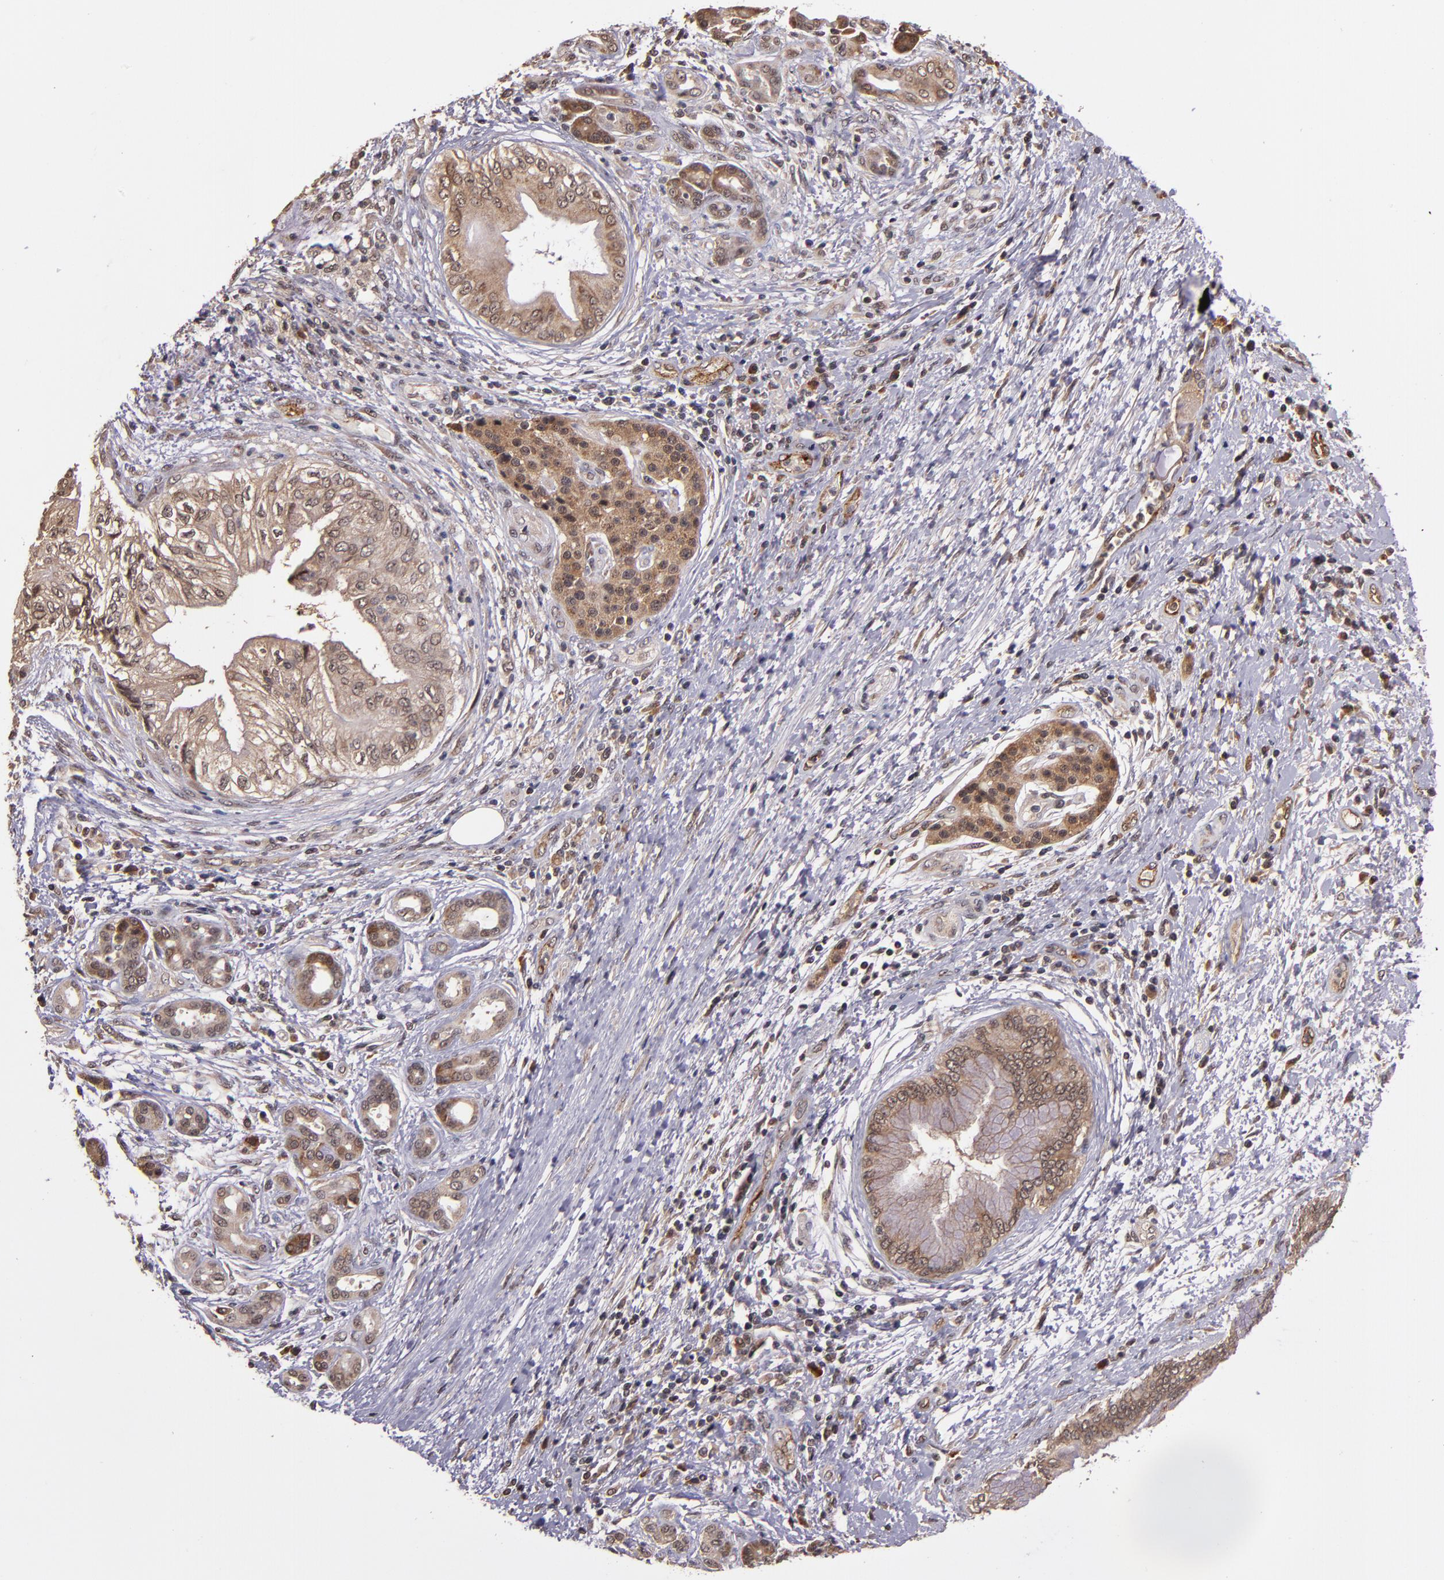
{"staining": {"intensity": "weak", "quantity": ">75%", "location": "cytoplasmic/membranous"}, "tissue": "pancreatic cancer", "cell_type": "Tumor cells", "image_type": "cancer", "snomed": [{"axis": "morphology", "description": "Adenocarcinoma, NOS"}, {"axis": "topography", "description": "Pancreas"}], "caption": "This image demonstrates pancreatic adenocarcinoma stained with immunohistochemistry to label a protein in brown. The cytoplasmic/membranous of tumor cells show weak positivity for the protein. Nuclei are counter-stained blue.", "gene": "RIOK3", "patient": {"sex": "female", "age": 70}}